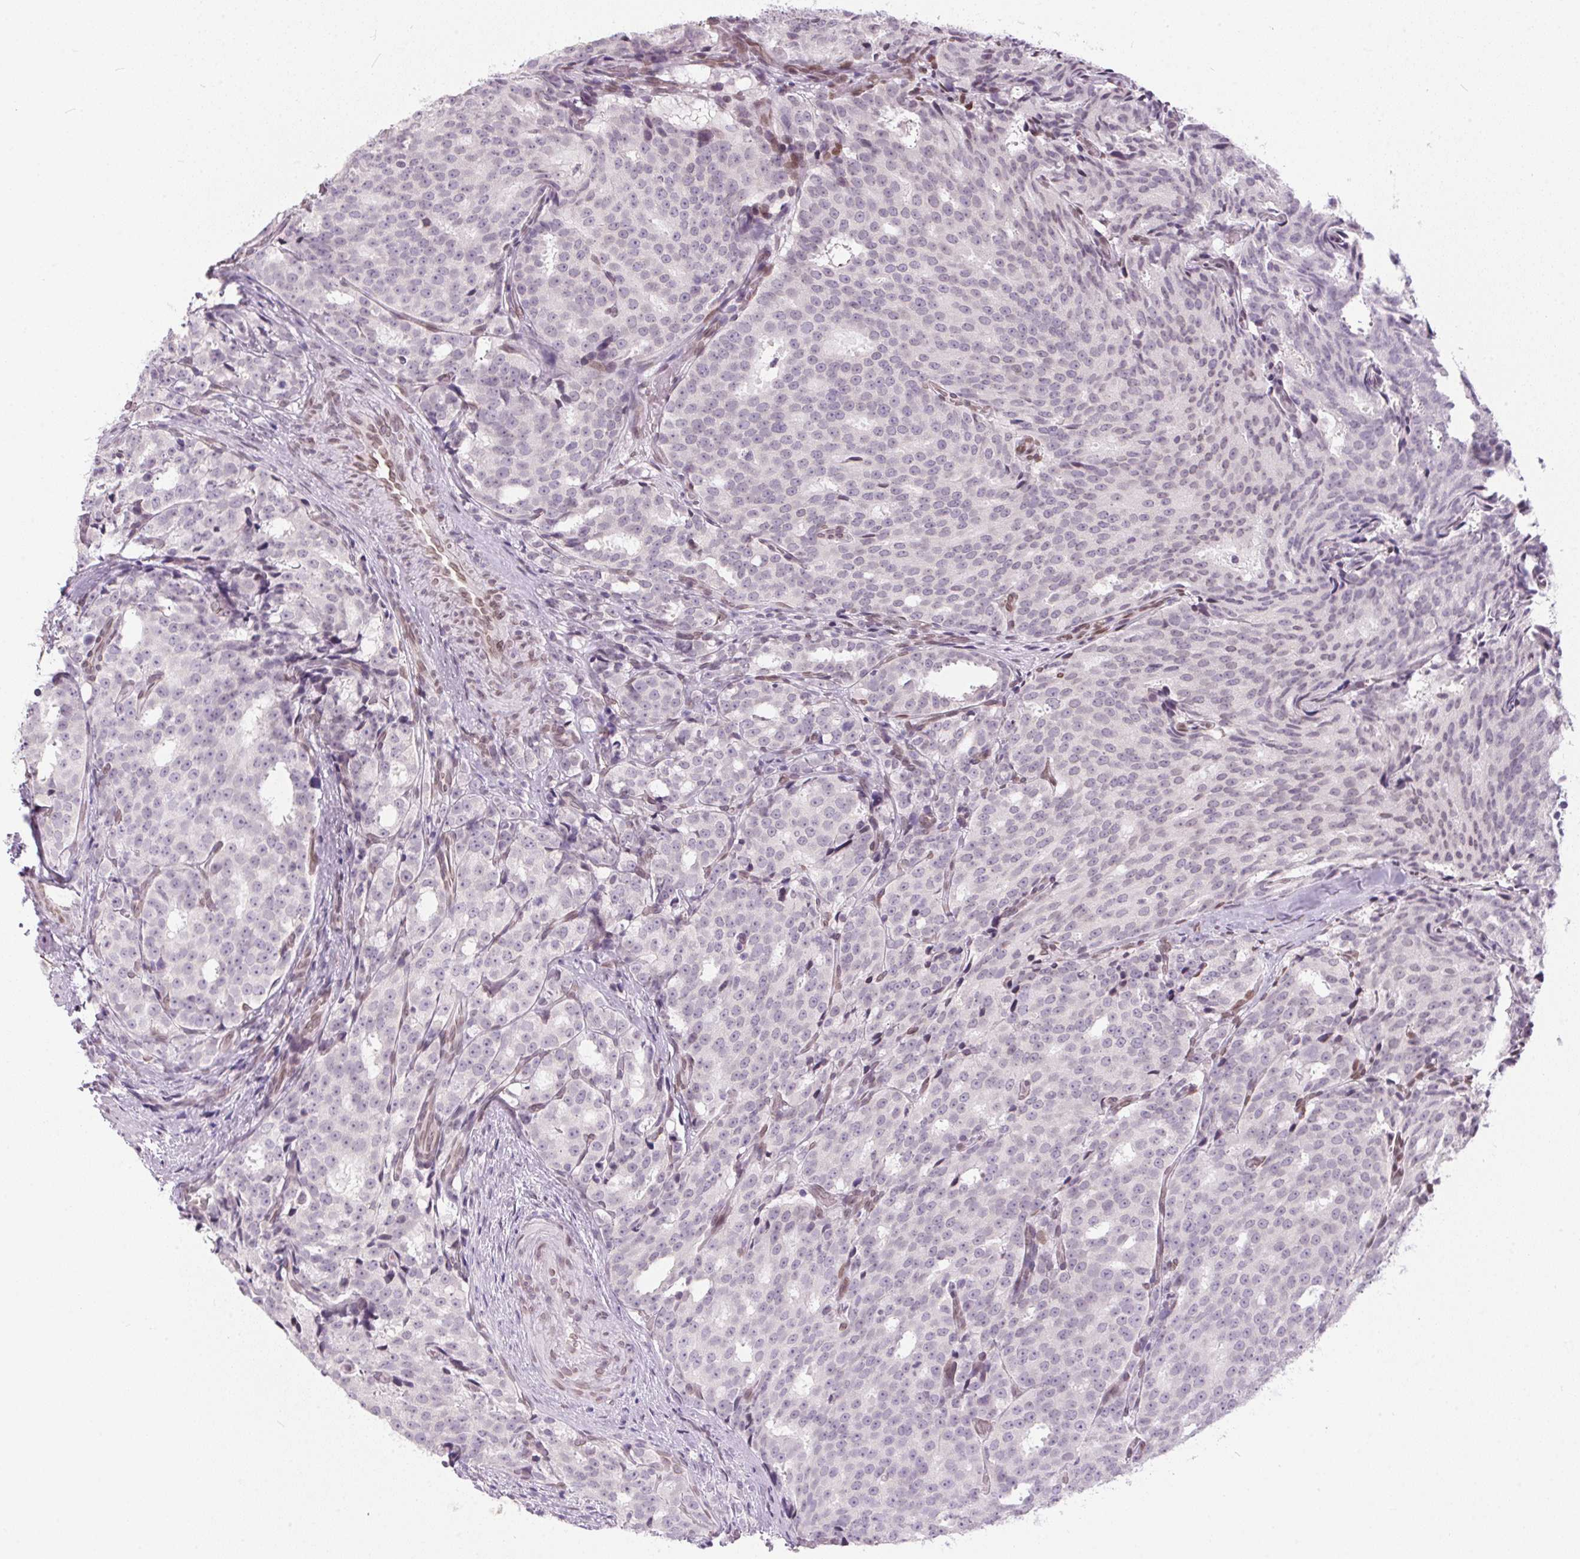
{"staining": {"intensity": "negative", "quantity": "none", "location": "none"}, "tissue": "prostate cancer", "cell_type": "Tumor cells", "image_type": "cancer", "snomed": [{"axis": "morphology", "description": "Adenocarcinoma, High grade"}, {"axis": "topography", "description": "Prostate"}], "caption": "Tumor cells show no significant expression in adenocarcinoma (high-grade) (prostate). Brightfield microscopy of immunohistochemistry stained with DAB (3,3'-diaminobenzidine) (brown) and hematoxylin (blue), captured at high magnification.", "gene": "TMEM175", "patient": {"sex": "male", "age": 53}}